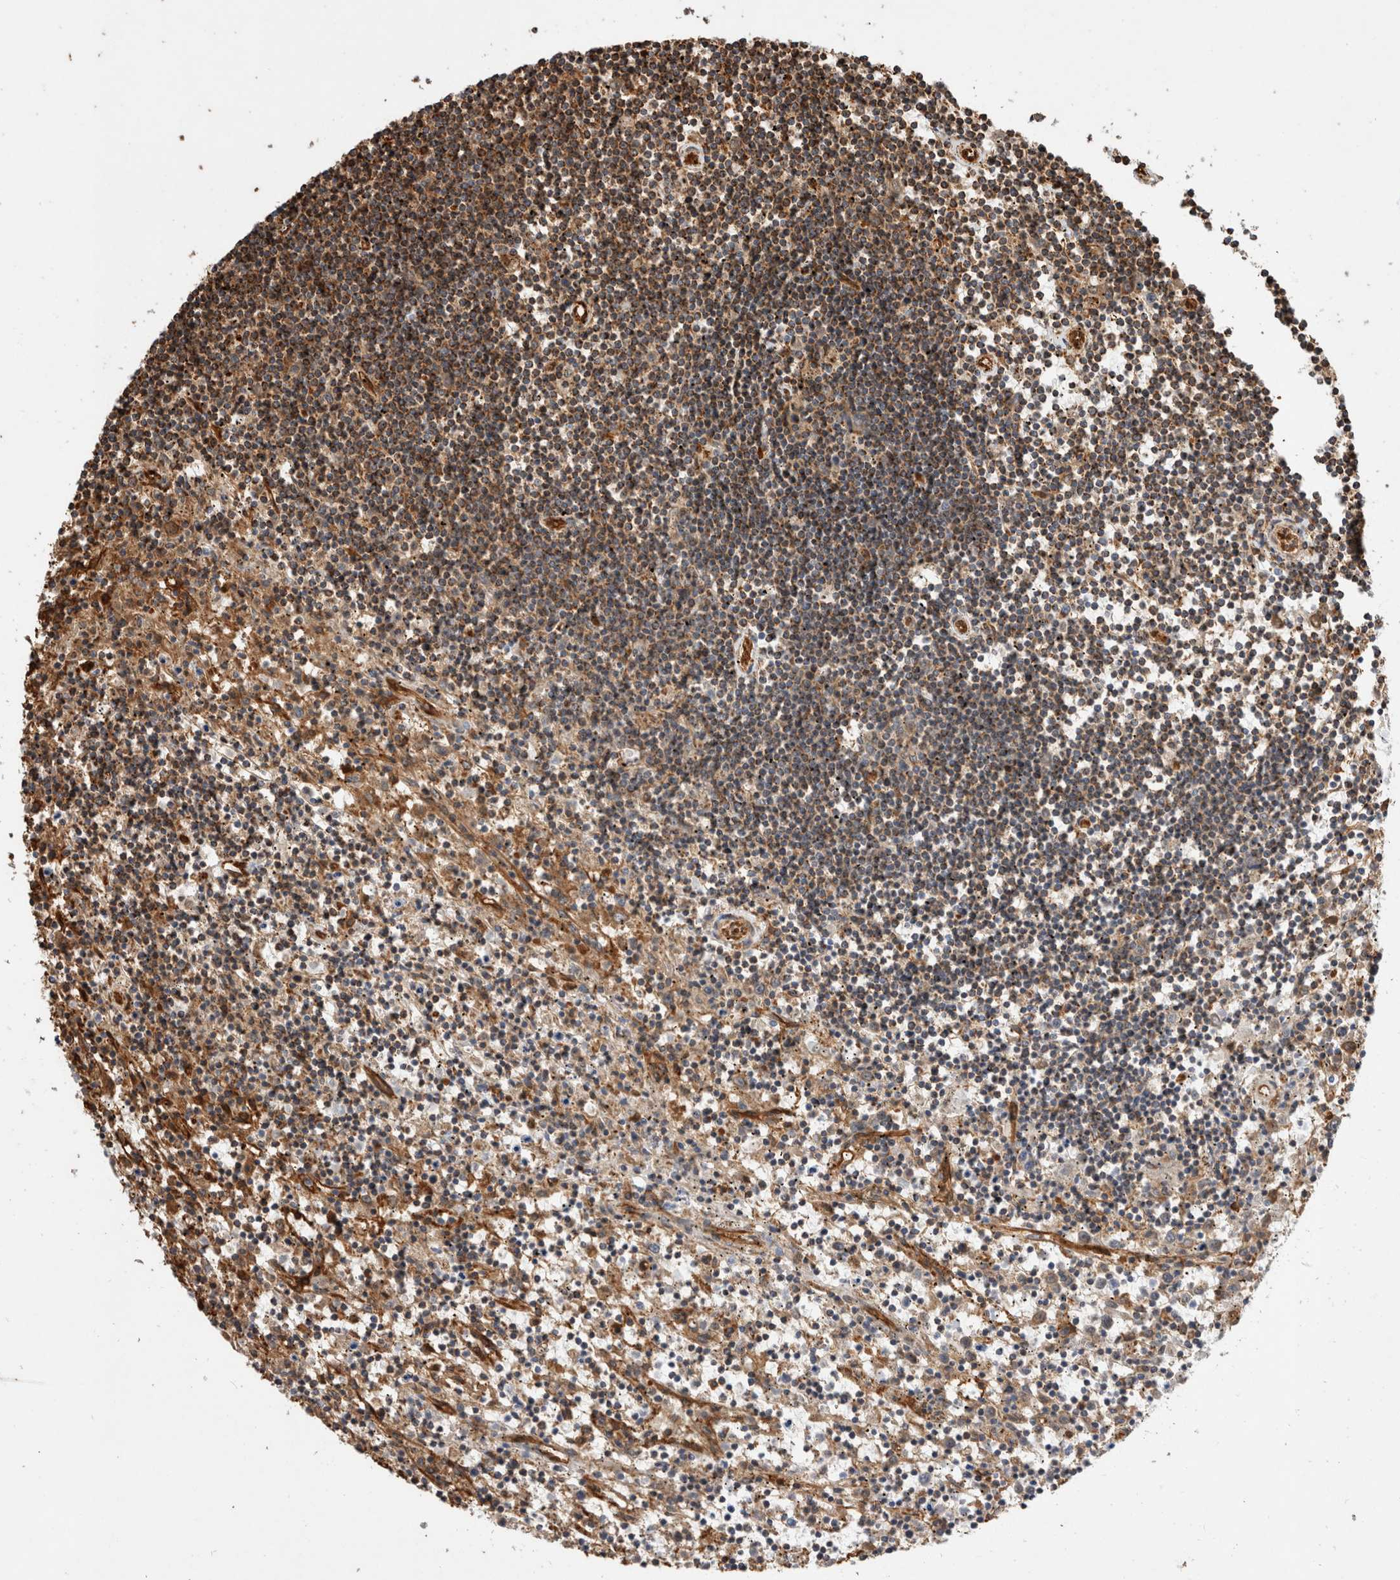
{"staining": {"intensity": "moderate", "quantity": "25%-75%", "location": "cytoplasmic/membranous"}, "tissue": "lymphoma", "cell_type": "Tumor cells", "image_type": "cancer", "snomed": [{"axis": "morphology", "description": "Malignant lymphoma, non-Hodgkin's type, Low grade"}, {"axis": "topography", "description": "Spleen"}], "caption": "Protein staining displays moderate cytoplasmic/membranous staining in about 25%-75% of tumor cells in lymphoma.", "gene": "ZNF397", "patient": {"sex": "male", "age": 76}}